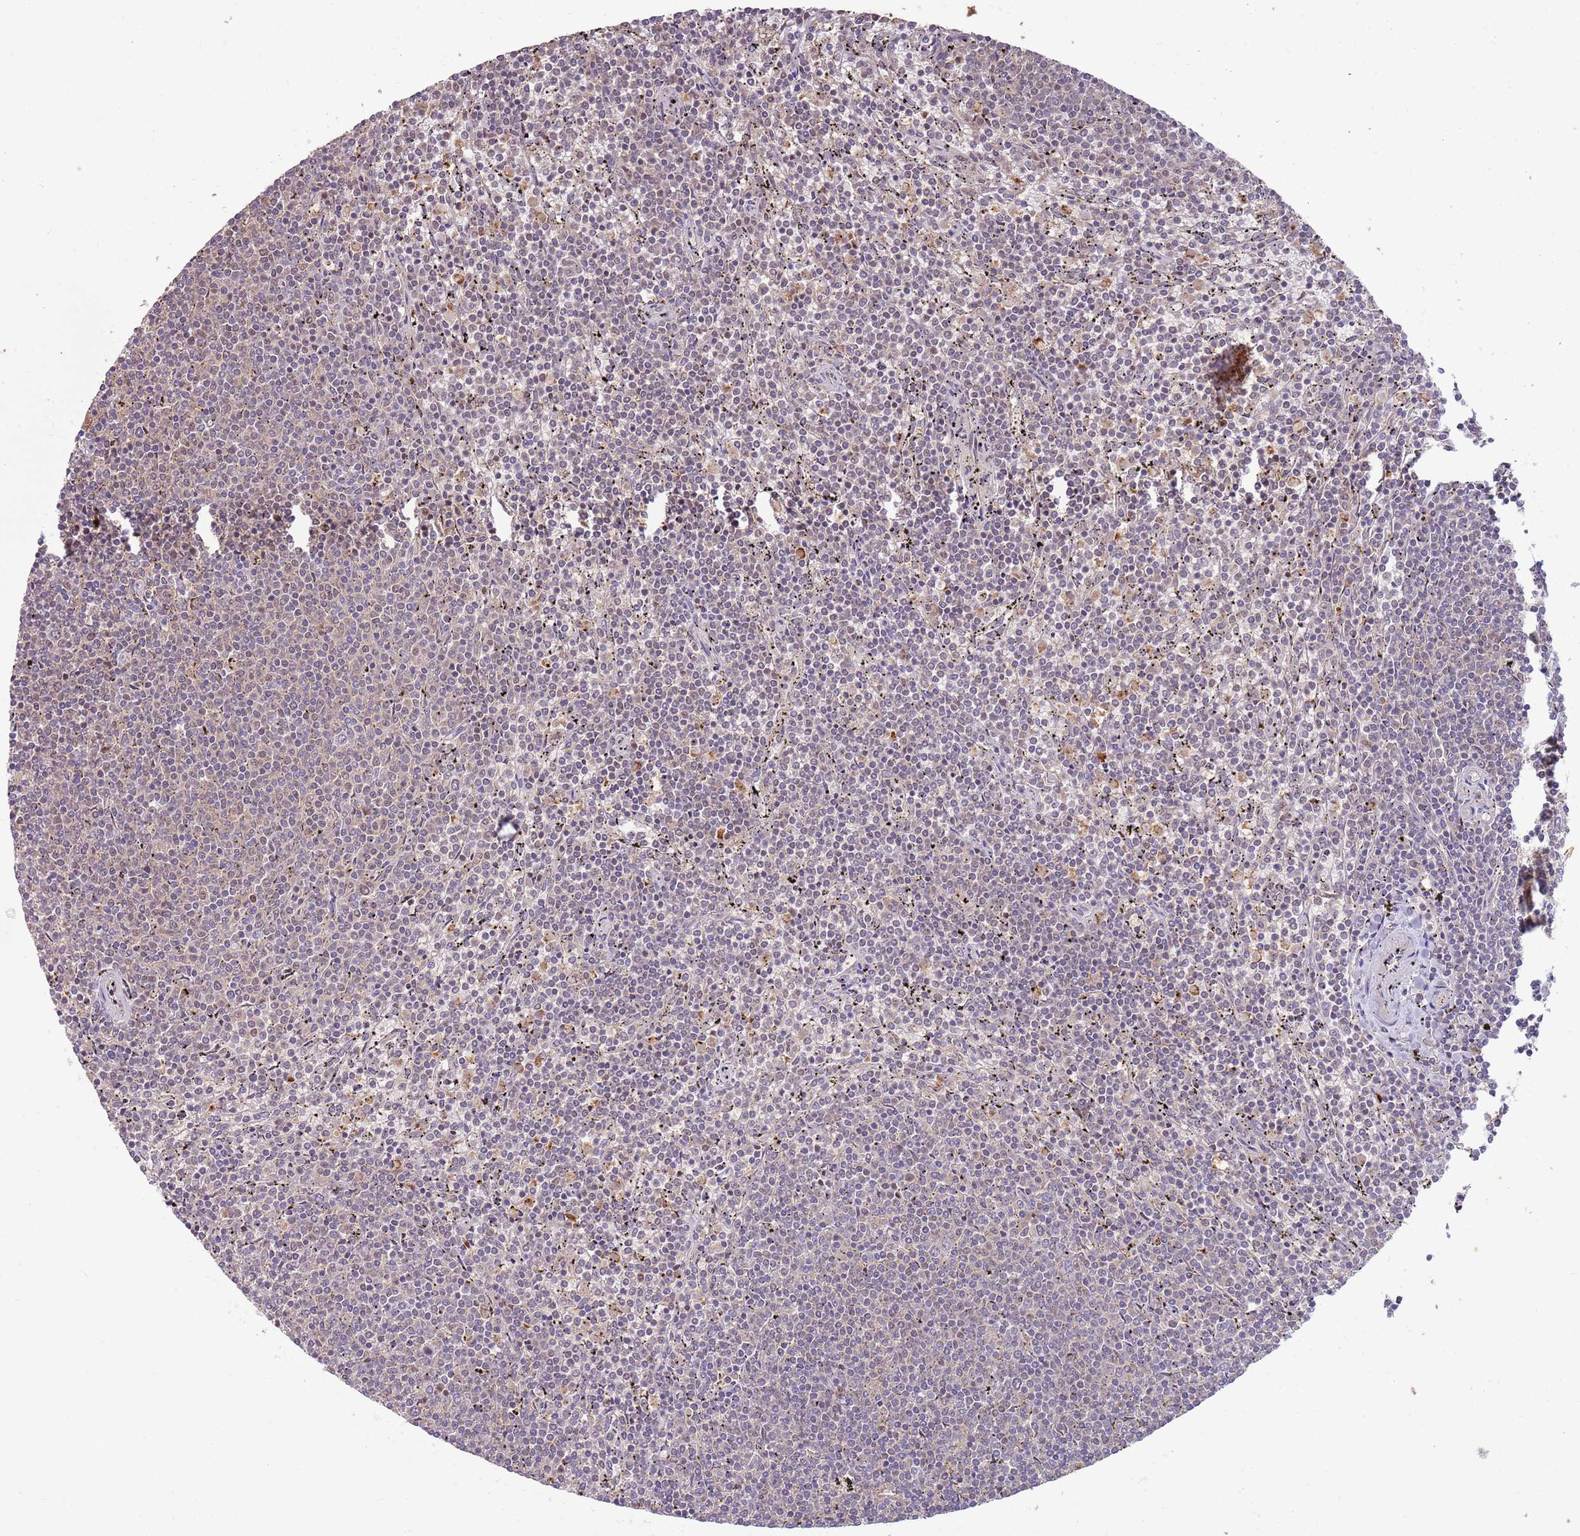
{"staining": {"intensity": "negative", "quantity": "none", "location": "none"}, "tissue": "lymphoma", "cell_type": "Tumor cells", "image_type": "cancer", "snomed": [{"axis": "morphology", "description": "Malignant lymphoma, non-Hodgkin's type, Low grade"}, {"axis": "topography", "description": "Spleen"}], "caption": "A micrograph of human lymphoma is negative for staining in tumor cells.", "gene": "NBPF6", "patient": {"sex": "female", "age": 50}}